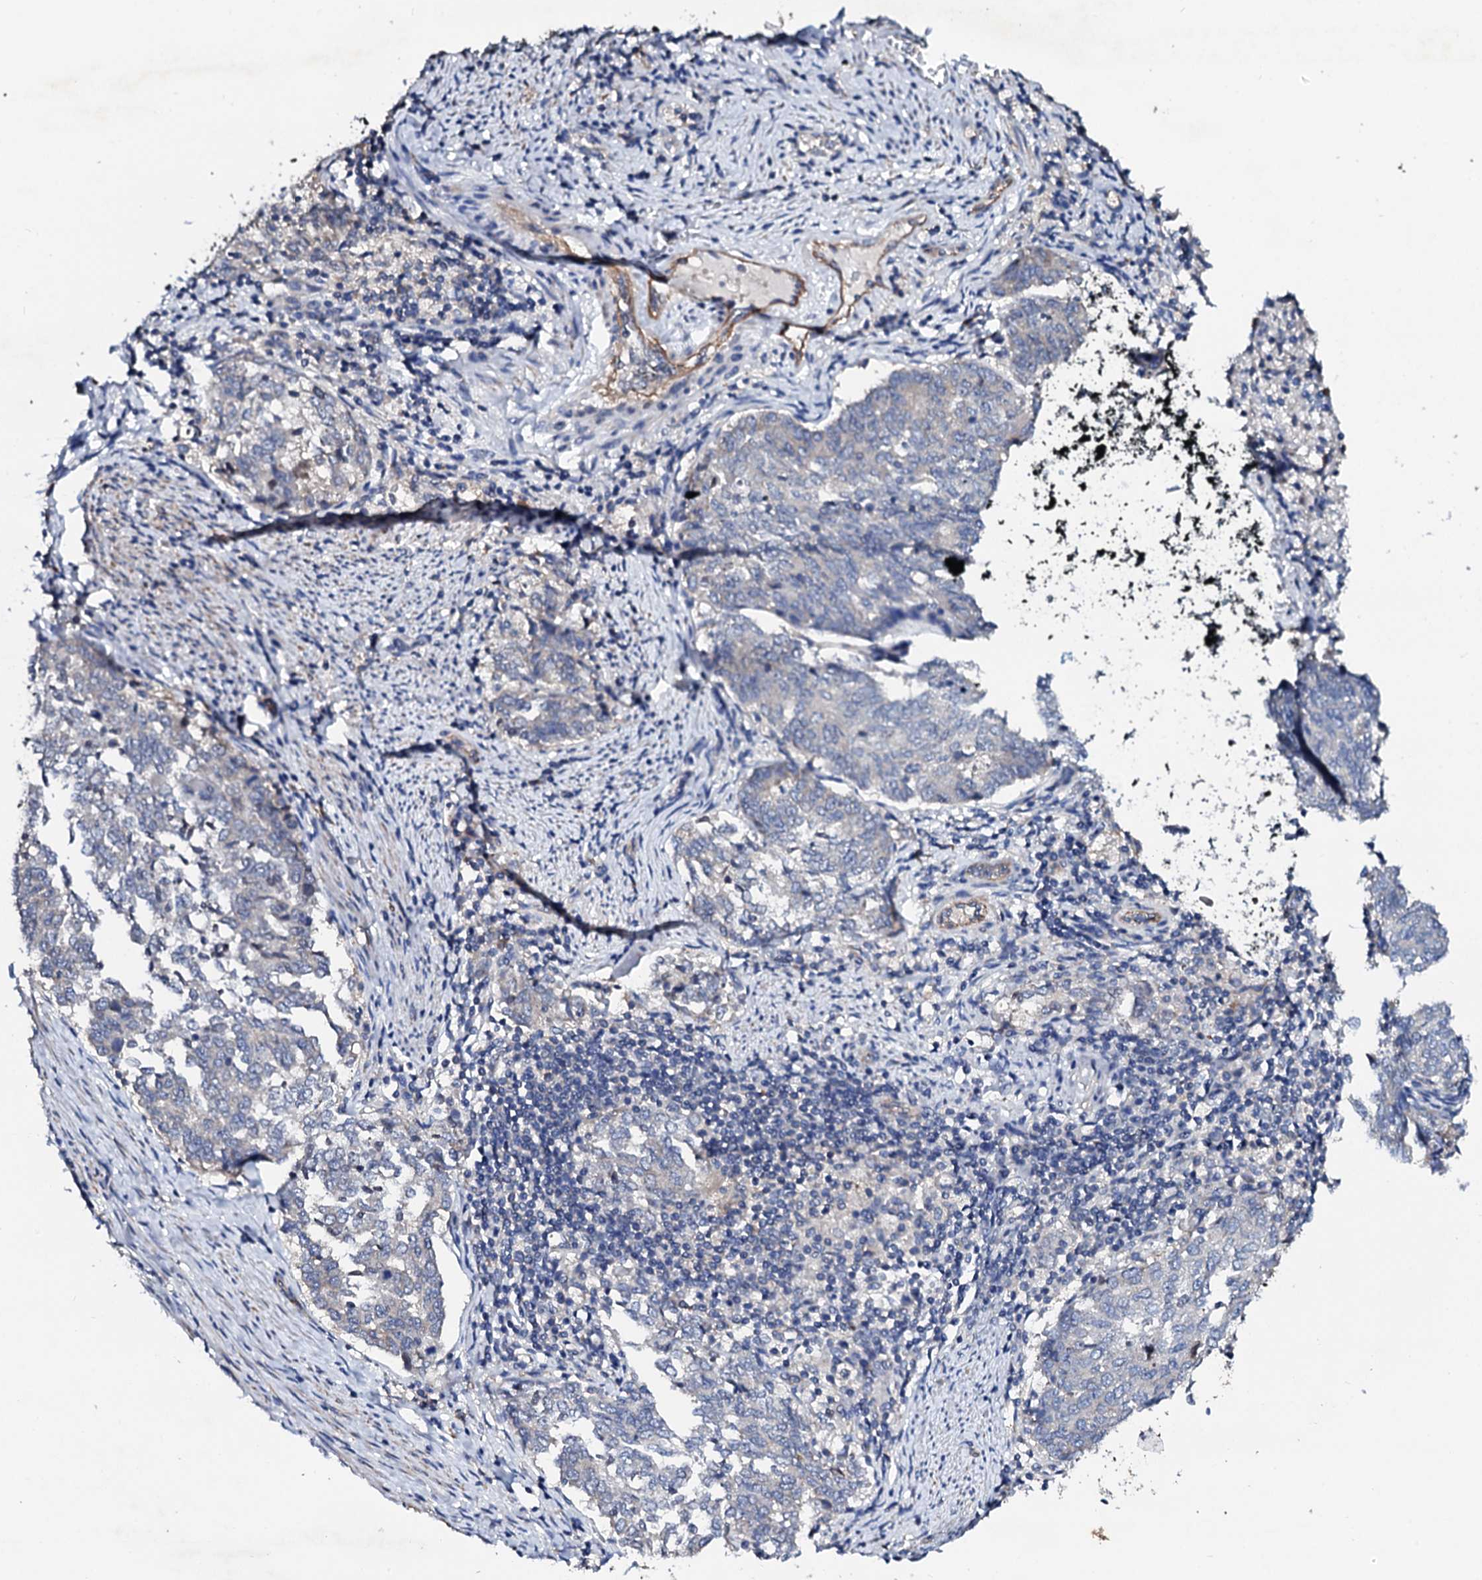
{"staining": {"intensity": "weak", "quantity": "<25%", "location": "cytoplasmic/membranous"}, "tissue": "endometrial cancer", "cell_type": "Tumor cells", "image_type": "cancer", "snomed": [{"axis": "morphology", "description": "Adenocarcinoma, NOS"}, {"axis": "topography", "description": "Endometrium"}], "caption": "Human adenocarcinoma (endometrial) stained for a protein using IHC shows no expression in tumor cells.", "gene": "NUP58", "patient": {"sex": "female", "age": 80}}